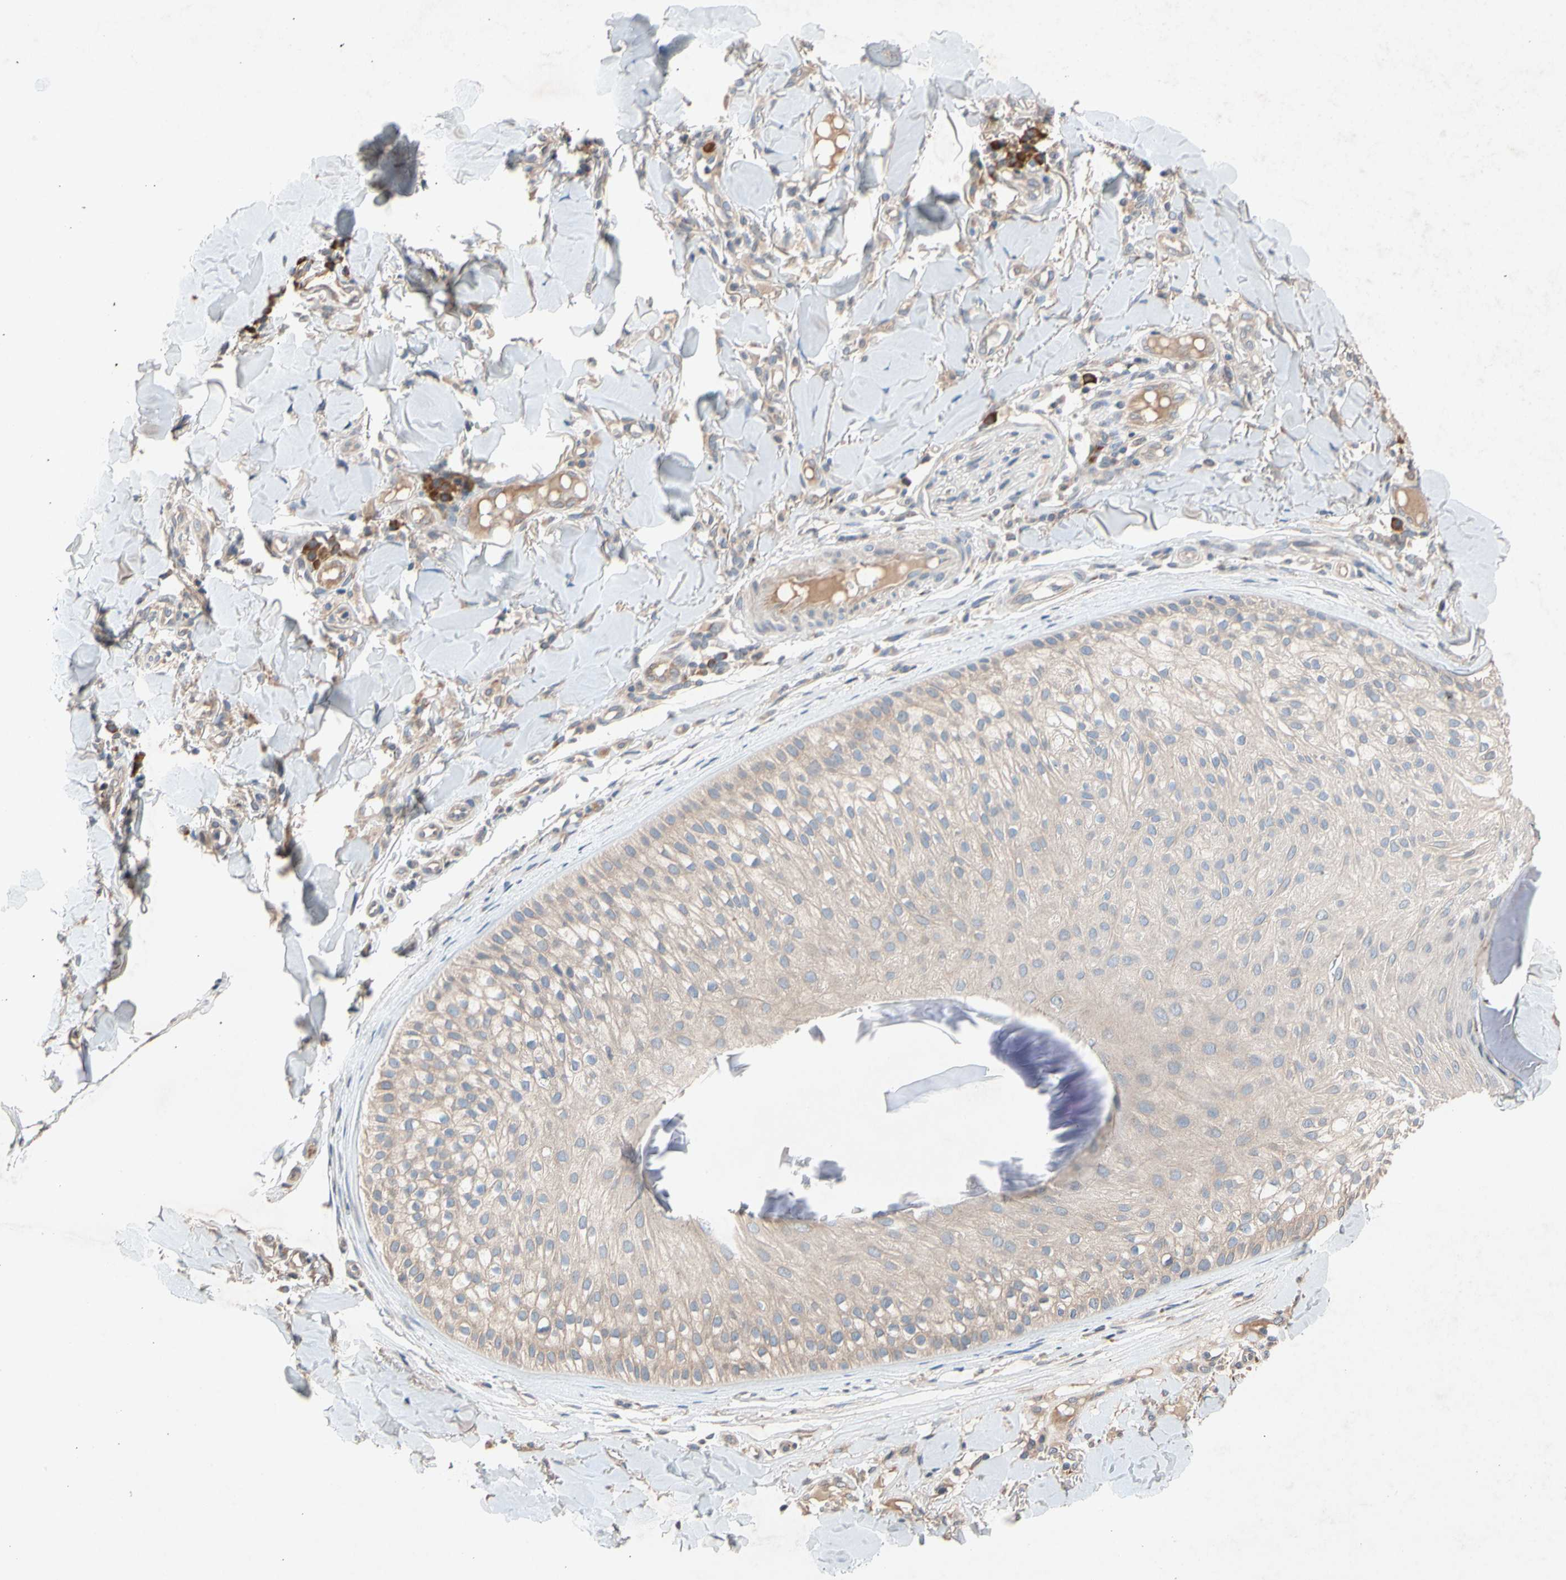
{"staining": {"intensity": "weak", "quantity": ">75%", "location": "cytoplasmic/membranous"}, "tissue": "skin cancer", "cell_type": "Tumor cells", "image_type": "cancer", "snomed": [{"axis": "morphology", "description": "Normal tissue, NOS"}, {"axis": "morphology", "description": "Basal cell carcinoma"}, {"axis": "topography", "description": "Skin"}], "caption": "There is low levels of weak cytoplasmic/membranous expression in tumor cells of skin cancer, as demonstrated by immunohistochemical staining (brown color).", "gene": "PRDX4", "patient": {"sex": "male", "age": 52}}